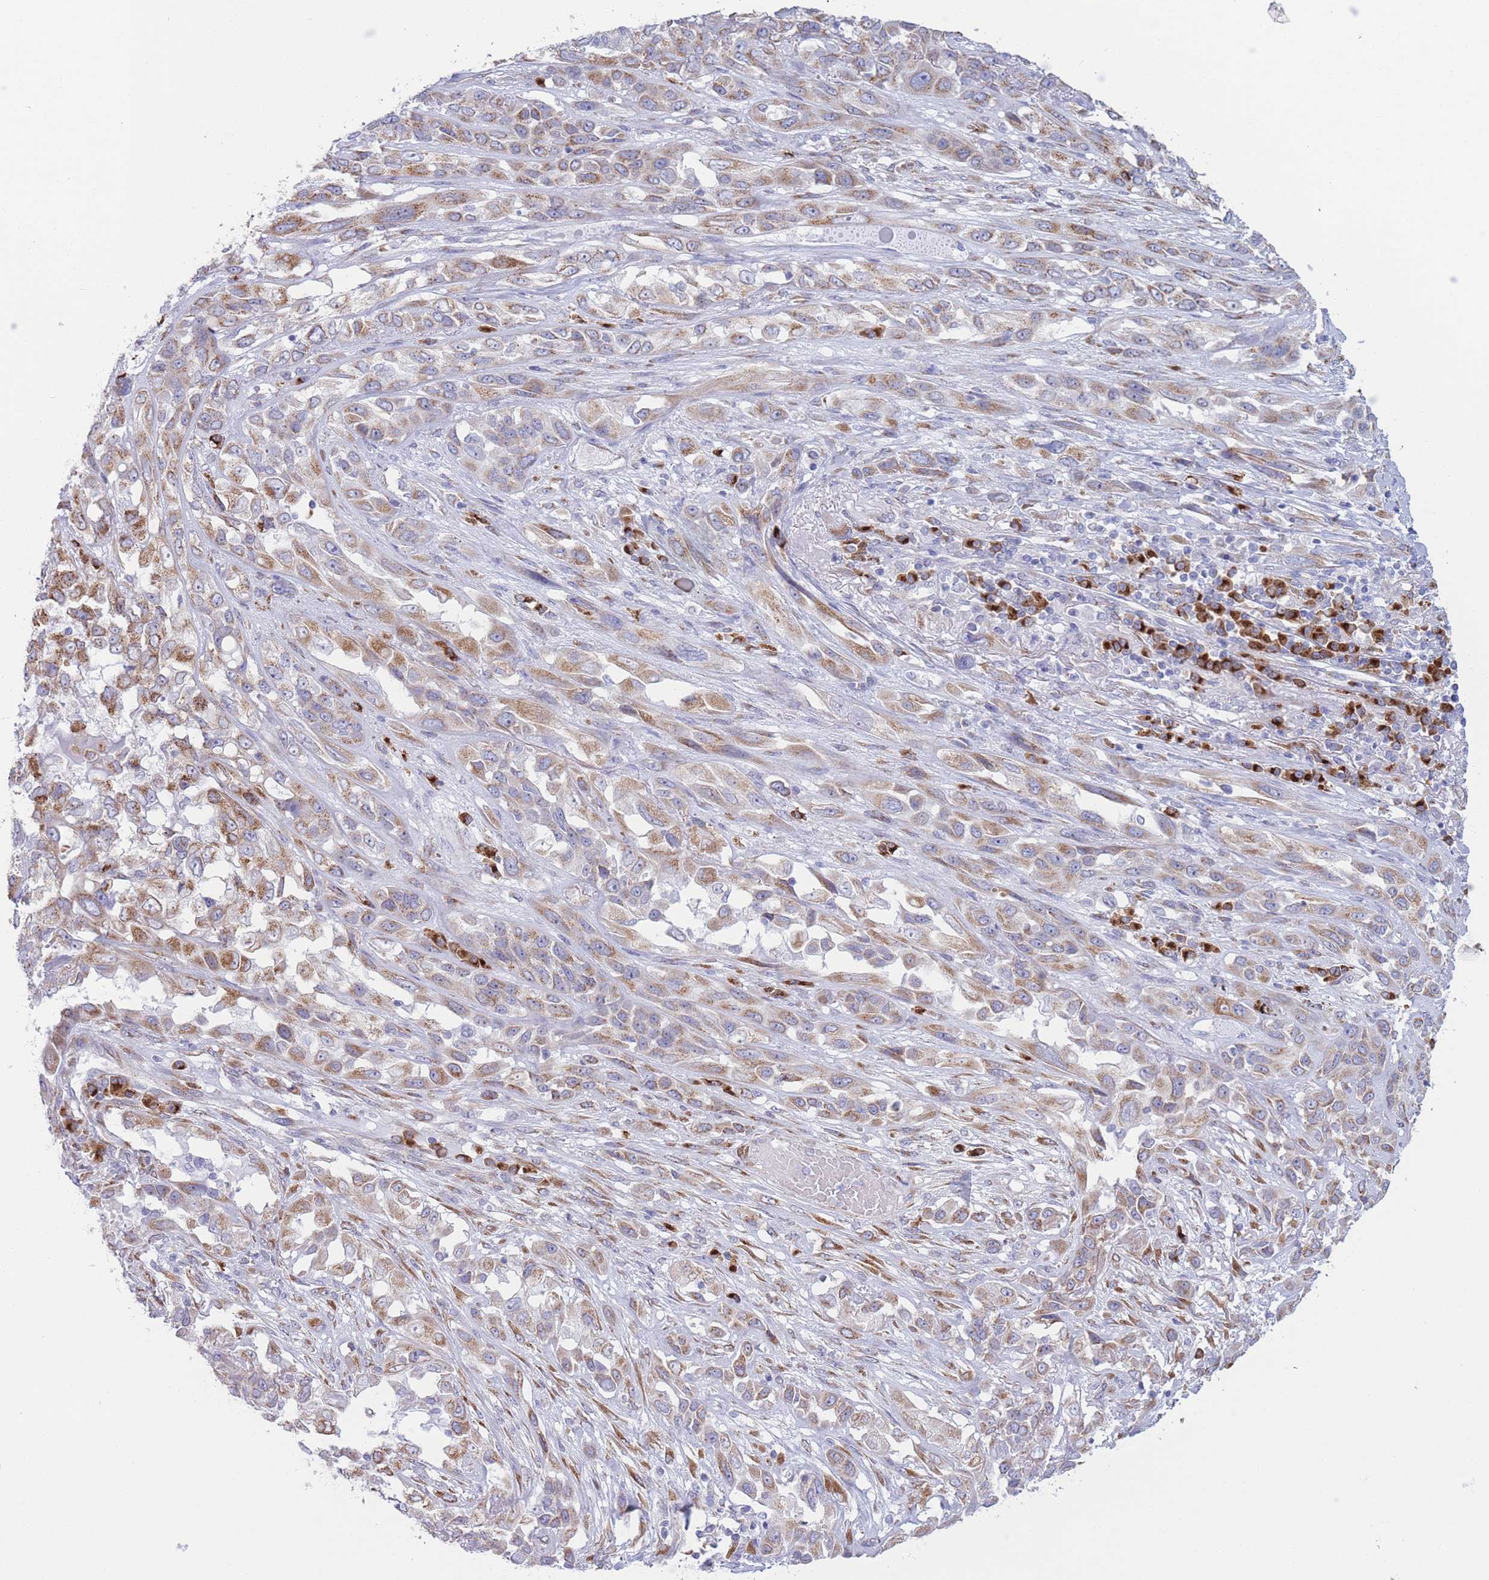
{"staining": {"intensity": "moderate", "quantity": ">75%", "location": "cytoplasmic/membranous"}, "tissue": "lung cancer", "cell_type": "Tumor cells", "image_type": "cancer", "snomed": [{"axis": "morphology", "description": "Squamous cell carcinoma, NOS"}, {"axis": "topography", "description": "Lung"}], "caption": "Lung cancer stained for a protein (brown) exhibits moderate cytoplasmic/membranous positive staining in approximately >75% of tumor cells.", "gene": "MRPL30", "patient": {"sex": "female", "age": 70}}